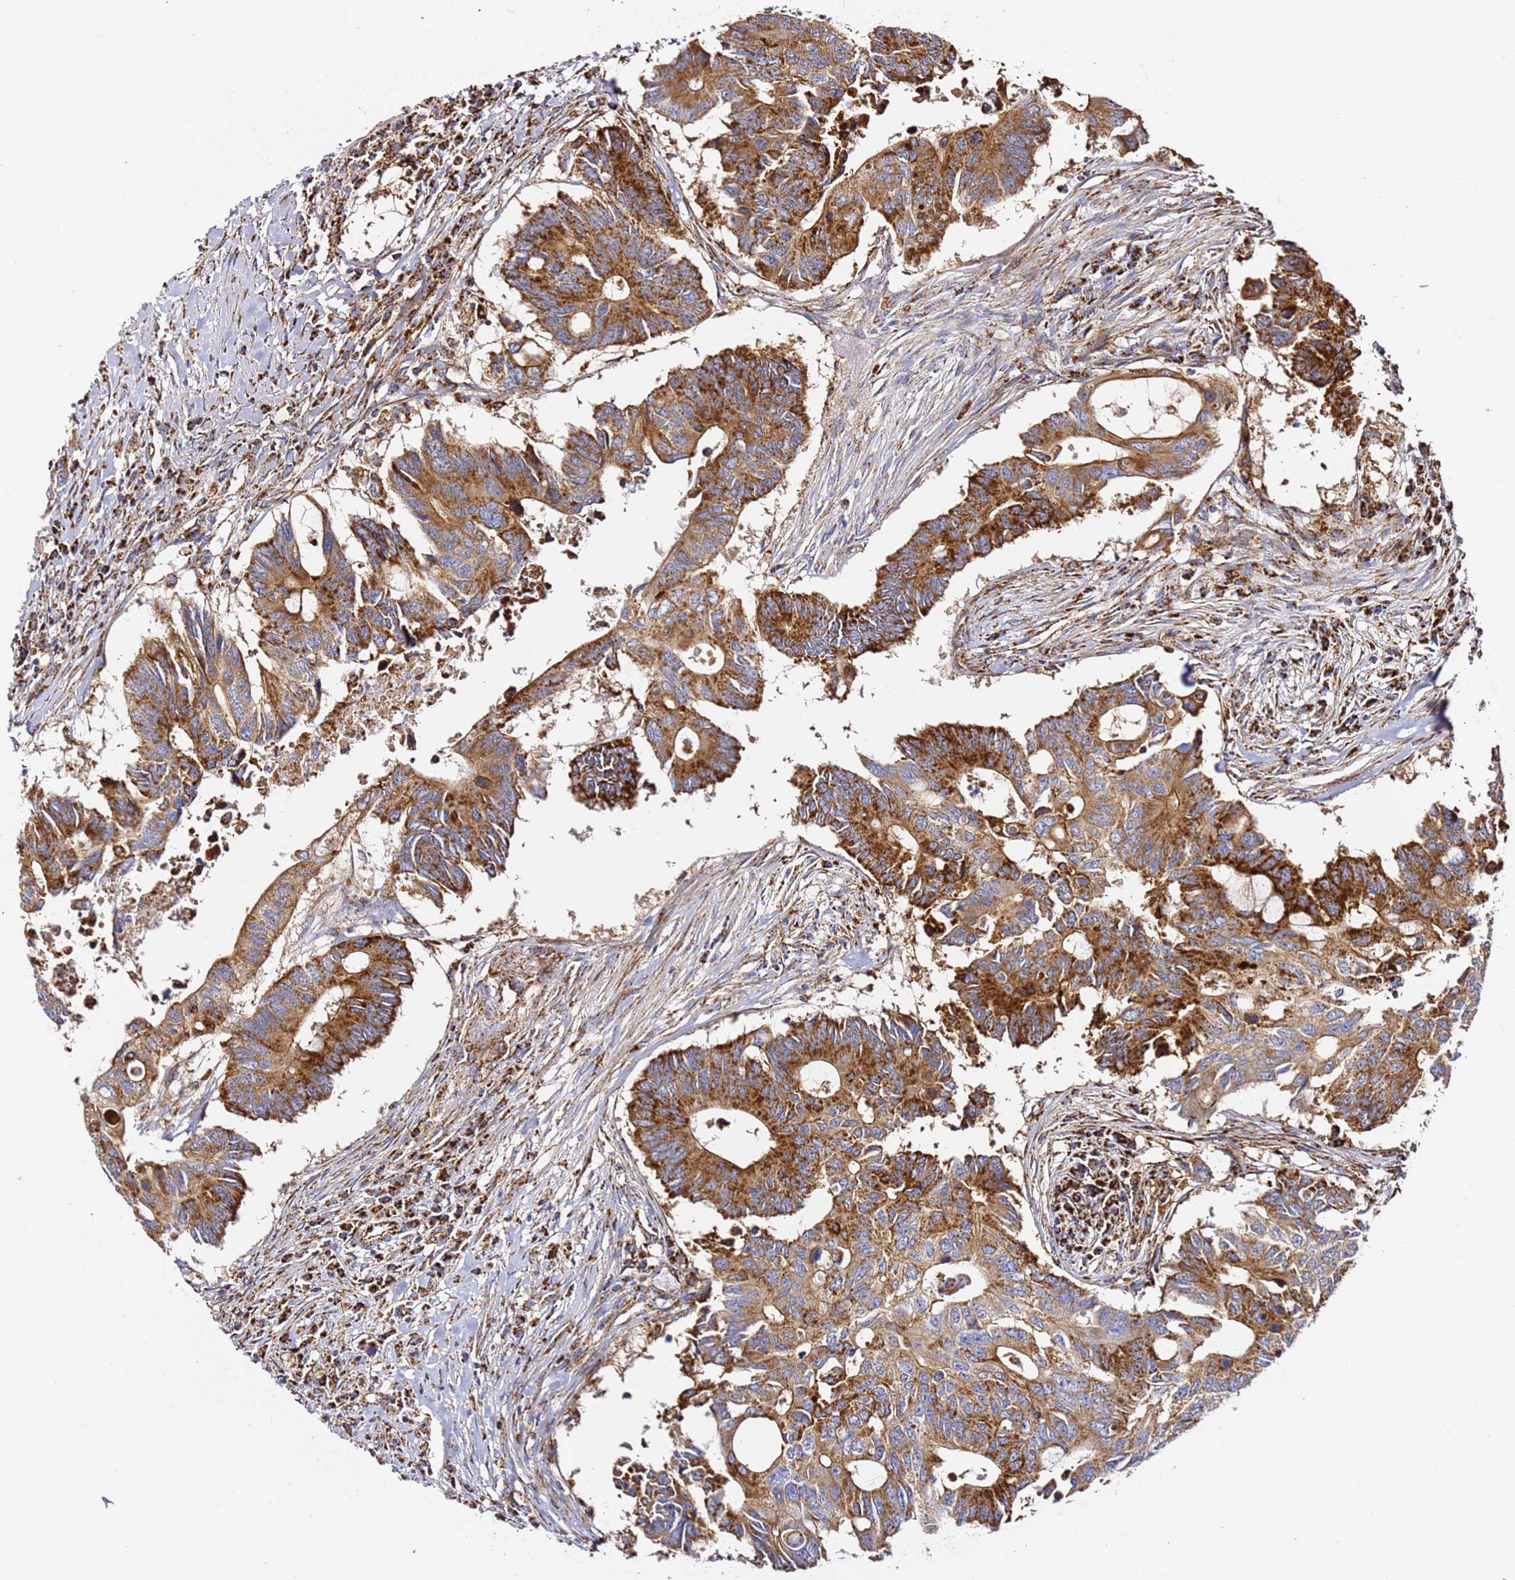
{"staining": {"intensity": "strong", "quantity": ">75%", "location": "cytoplasmic/membranous"}, "tissue": "colorectal cancer", "cell_type": "Tumor cells", "image_type": "cancer", "snomed": [{"axis": "morphology", "description": "Adenocarcinoma, NOS"}, {"axis": "topography", "description": "Colon"}], "caption": "The image displays immunohistochemical staining of colorectal adenocarcinoma. There is strong cytoplasmic/membranous expression is seen in approximately >75% of tumor cells.", "gene": "NDUFA3", "patient": {"sex": "male", "age": 71}}